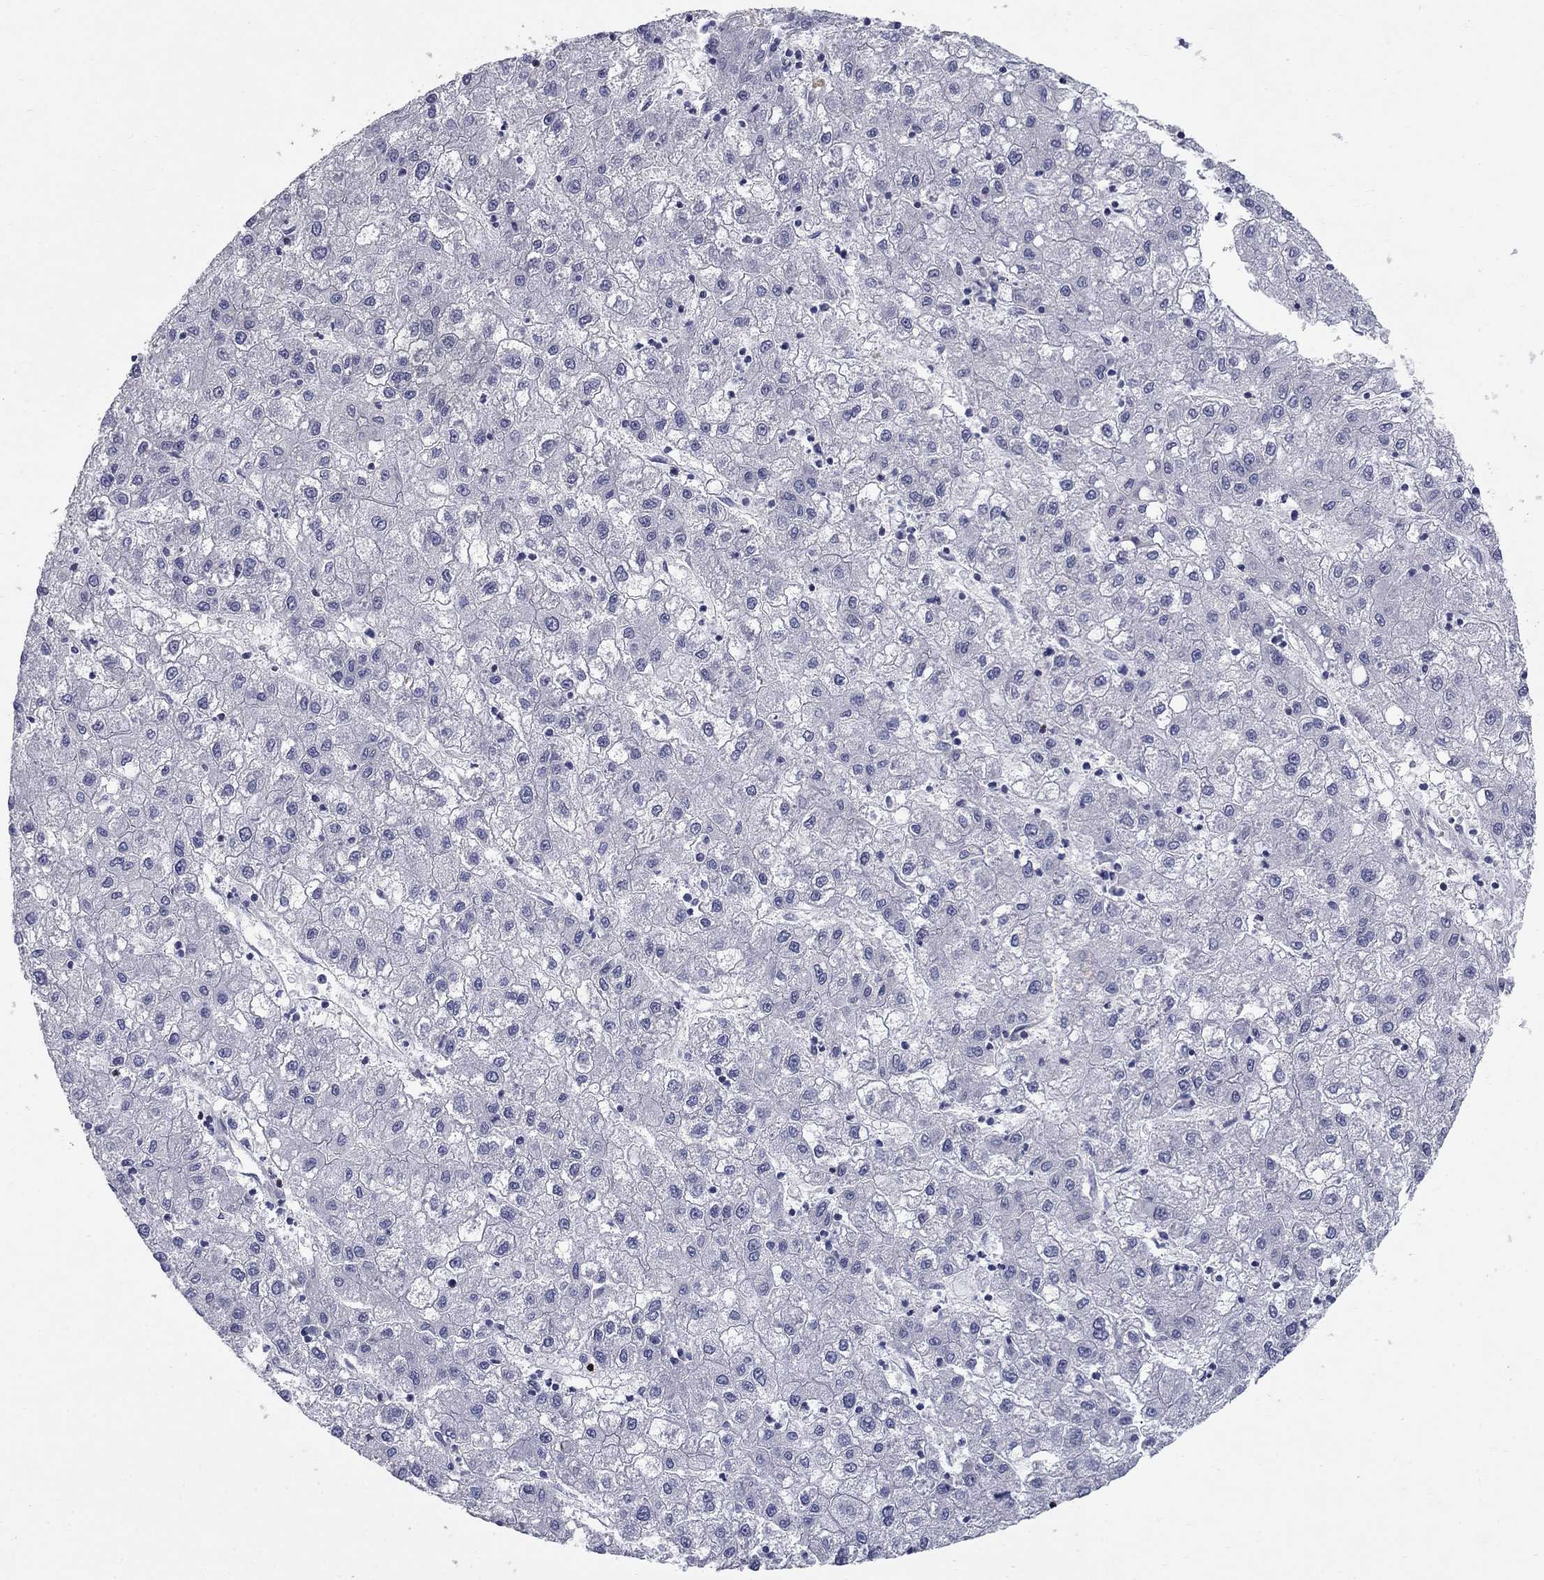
{"staining": {"intensity": "negative", "quantity": "none", "location": "none"}, "tissue": "liver cancer", "cell_type": "Tumor cells", "image_type": "cancer", "snomed": [{"axis": "morphology", "description": "Carcinoma, Hepatocellular, NOS"}, {"axis": "topography", "description": "Liver"}], "caption": "Immunohistochemical staining of human liver hepatocellular carcinoma reveals no significant staining in tumor cells.", "gene": "NTRK2", "patient": {"sex": "male", "age": 72}}